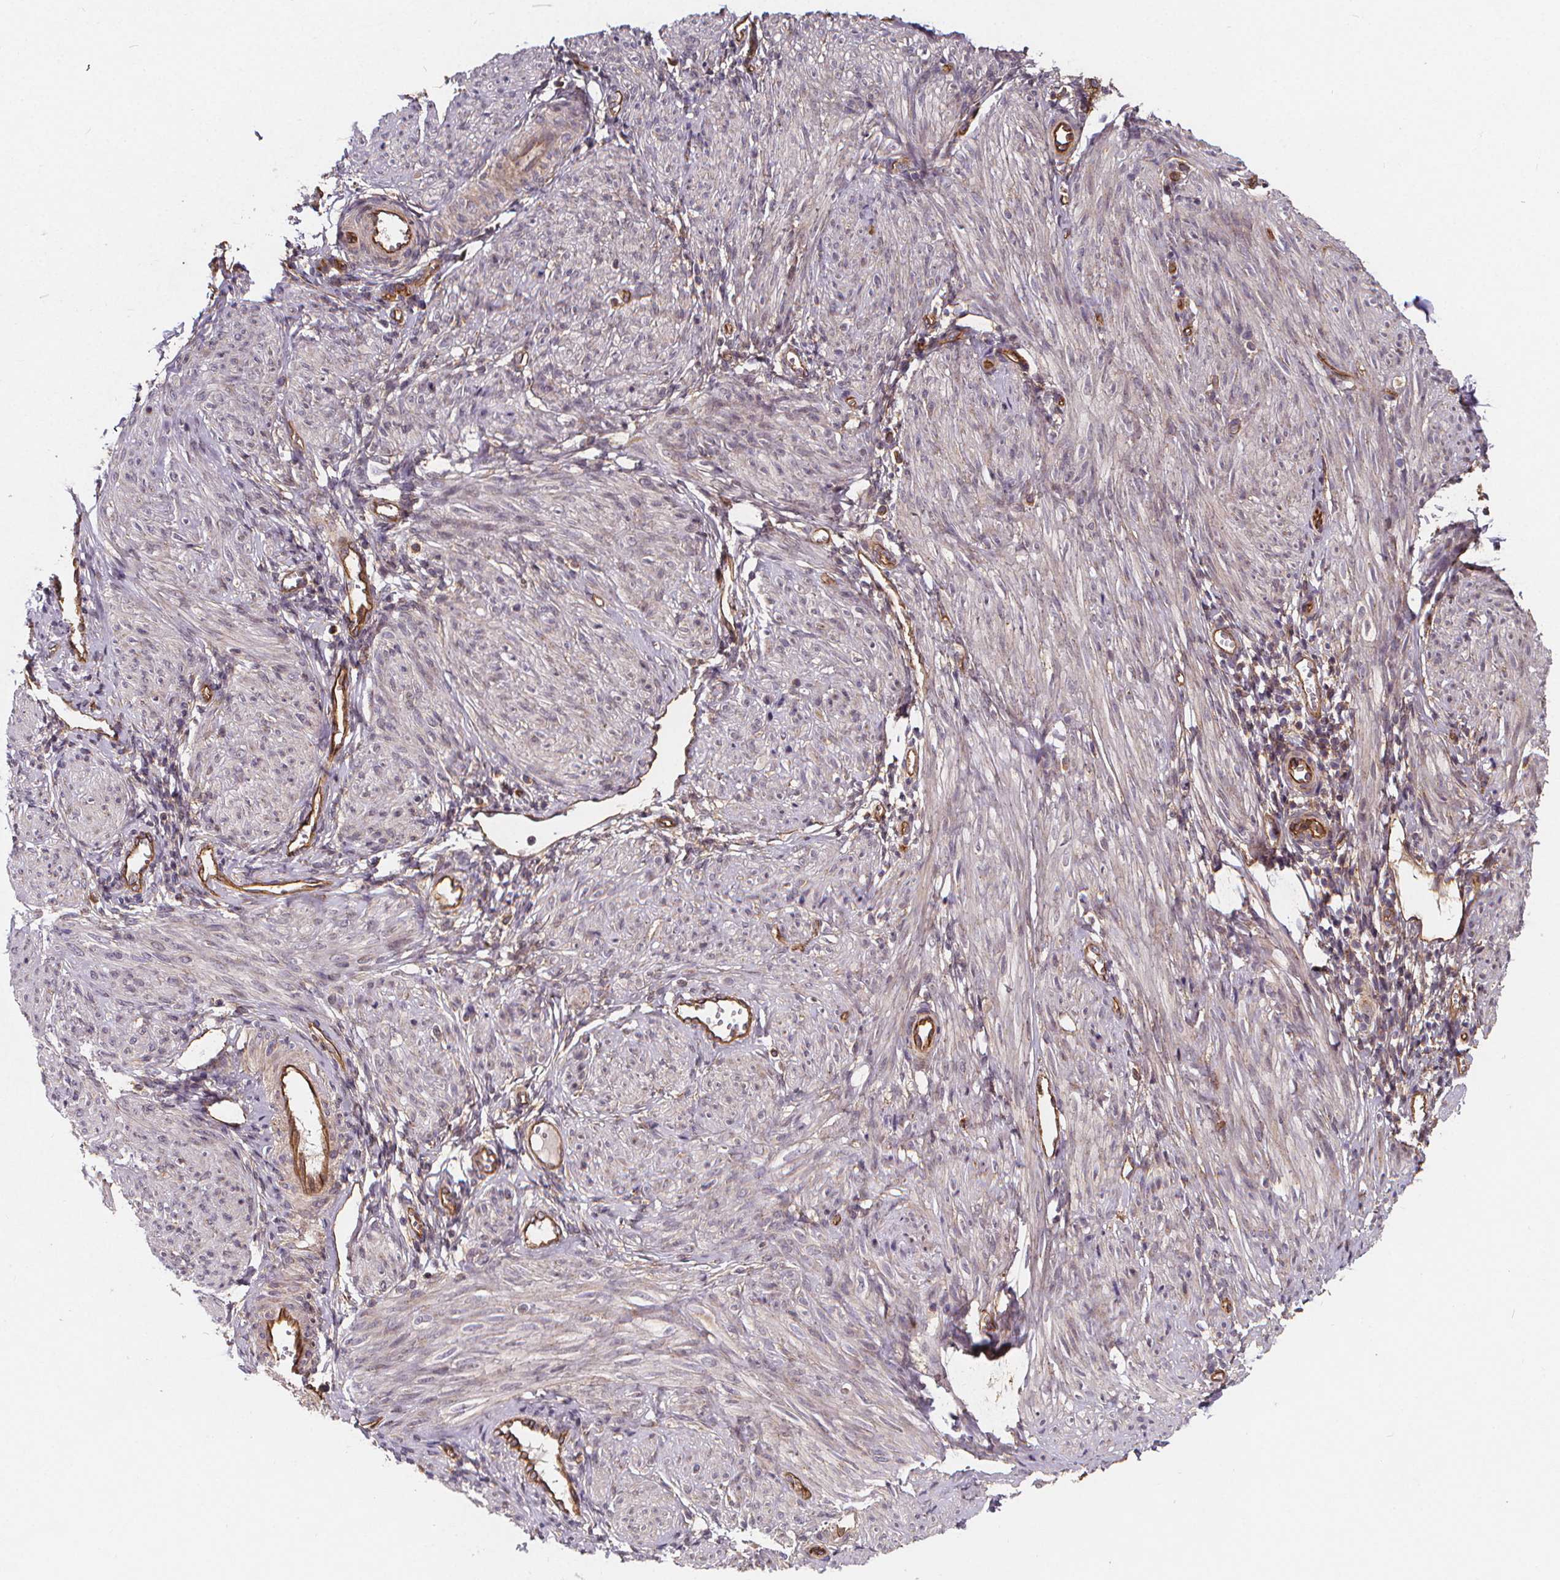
{"staining": {"intensity": "moderate", "quantity": "25%-75%", "location": "cytoplasmic/membranous"}, "tissue": "endometrium", "cell_type": "Cells in endometrial stroma", "image_type": "normal", "snomed": [{"axis": "morphology", "description": "Normal tissue, NOS"}, {"axis": "topography", "description": "Endometrium"}], "caption": "A high-resolution image shows immunohistochemistry (IHC) staining of benign endometrium, which displays moderate cytoplasmic/membranous positivity in about 25%-75% of cells in endometrial stroma. The staining is performed using DAB brown chromogen to label protein expression. The nuclei are counter-stained blue using hematoxylin.", "gene": "CLINT1", "patient": {"sex": "female", "age": 36}}